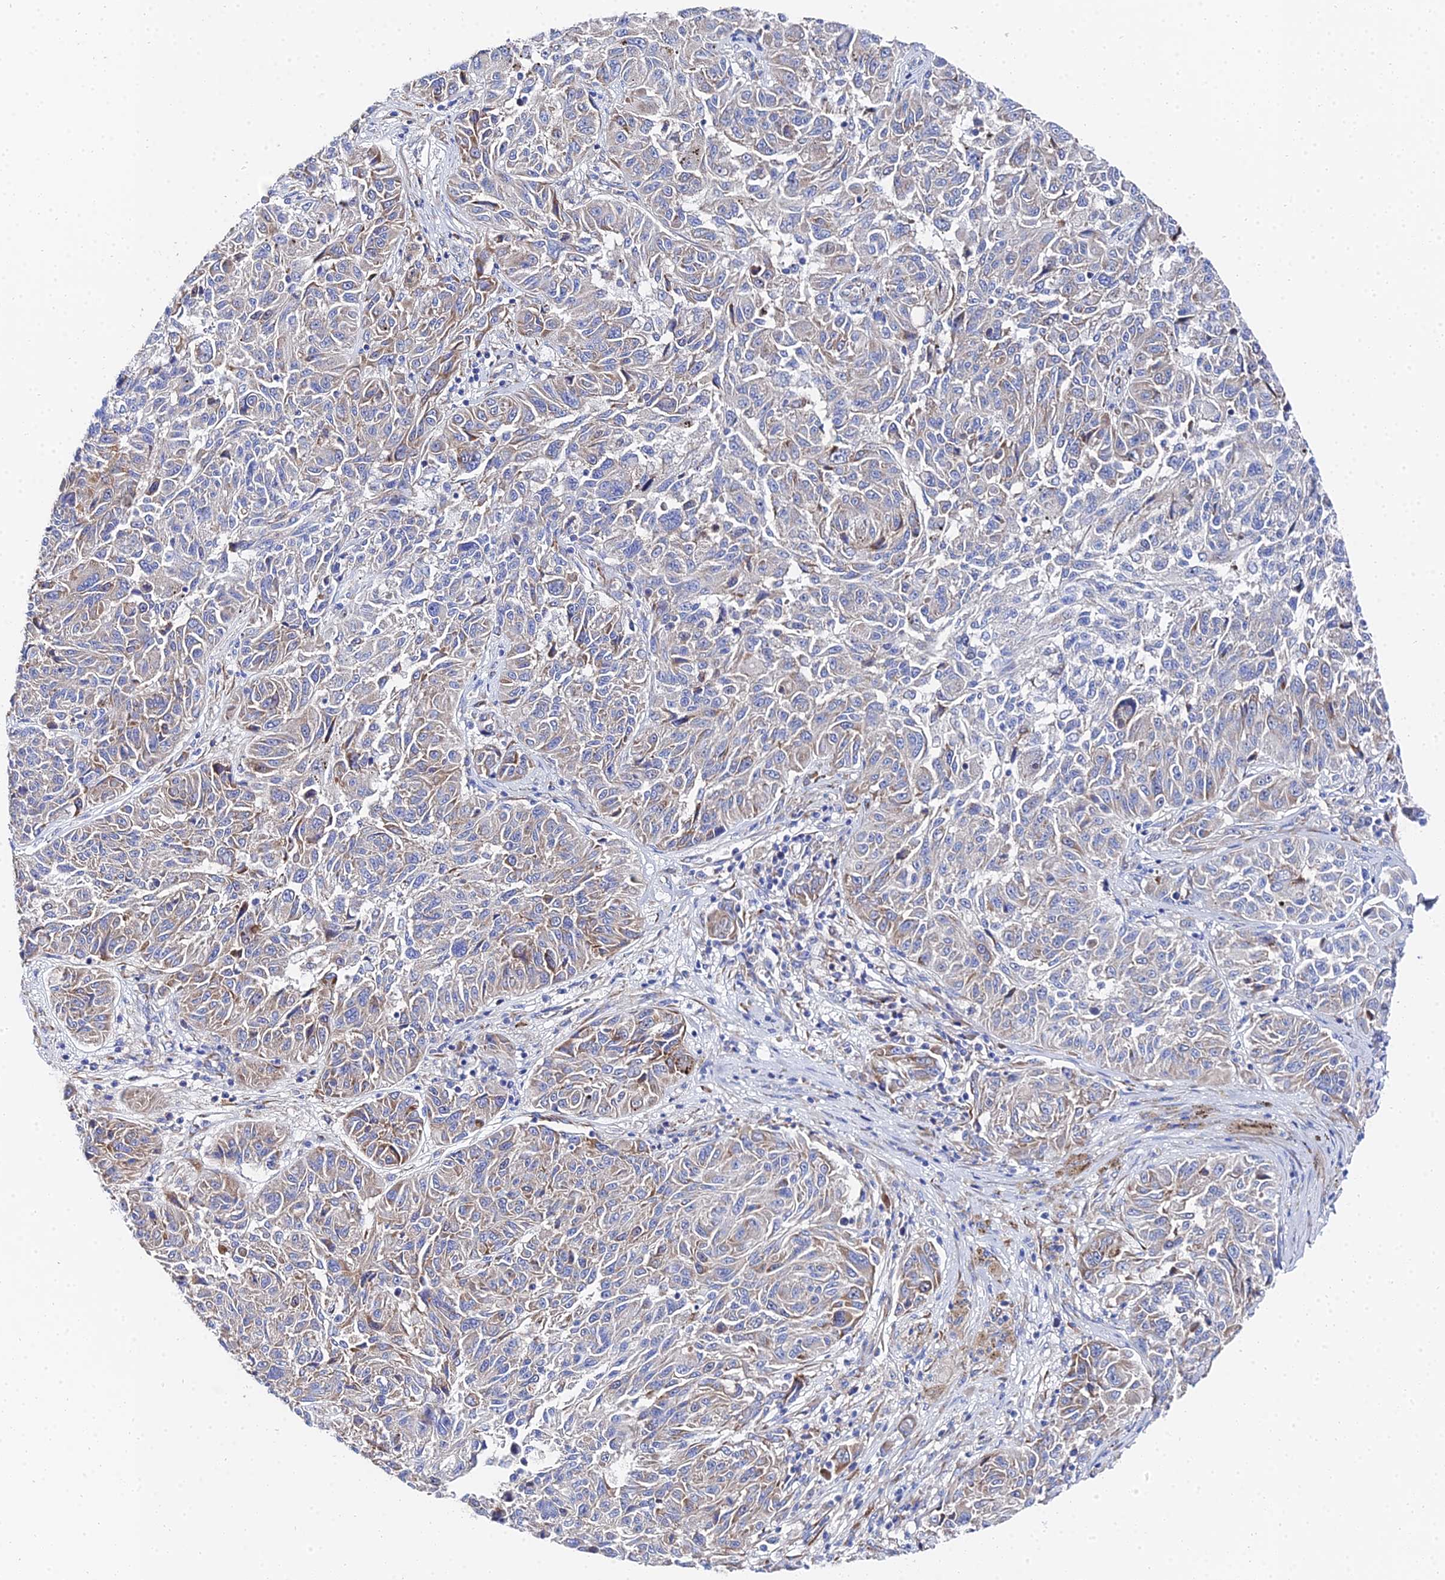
{"staining": {"intensity": "moderate", "quantity": "25%-75%", "location": "cytoplasmic/membranous"}, "tissue": "melanoma", "cell_type": "Tumor cells", "image_type": "cancer", "snomed": [{"axis": "morphology", "description": "Malignant melanoma, NOS"}, {"axis": "topography", "description": "Skin"}], "caption": "The photomicrograph exhibits a brown stain indicating the presence of a protein in the cytoplasmic/membranous of tumor cells in melanoma. (Stains: DAB in brown, nuclei in blue, Microscopy: brightfield microscopy at high magnification).", "gene": "PTTG1", "patient": {"sex": "male", "age": 53}}